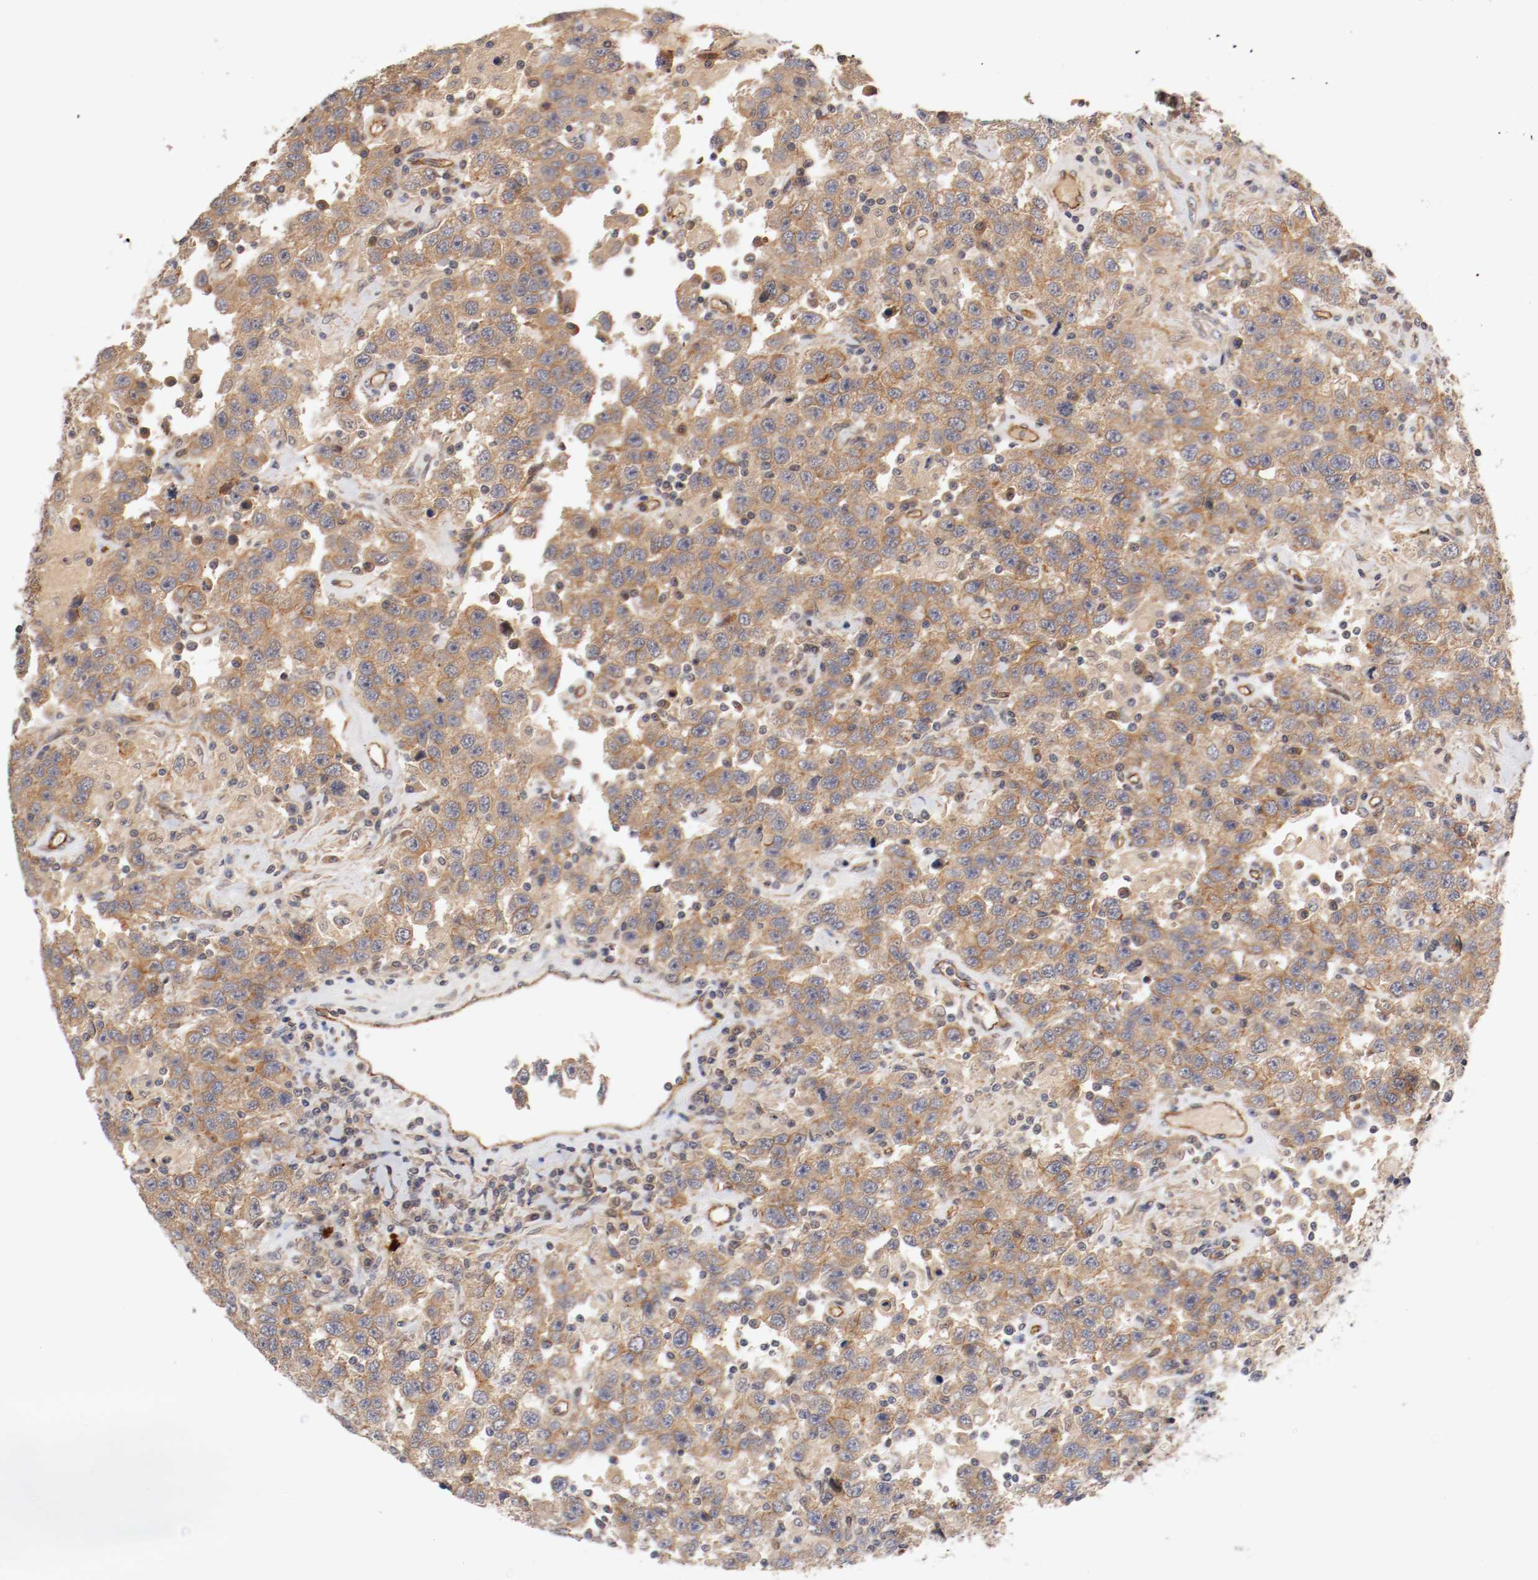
{"staining": {"intensity": "moderate", "quantity": ">75%", "location": "cytoplasmic/membranous"}, "tissue": "testis cancer", "cell_type": "Tumor cells", "image_type": "cancer", "snomed": [{"axis": "morphology", "description": "Seminoma, NOS"}, {"axis": "topography", "description": "Testis"}], "caption": "A medium amount of moderate cytoplasmic/membranous staining is present in approximately >75% of tumor cells in seminoma (testis) tissue.", "gene": "TYK2", "patient": {"sex": "male", "age": 41}}